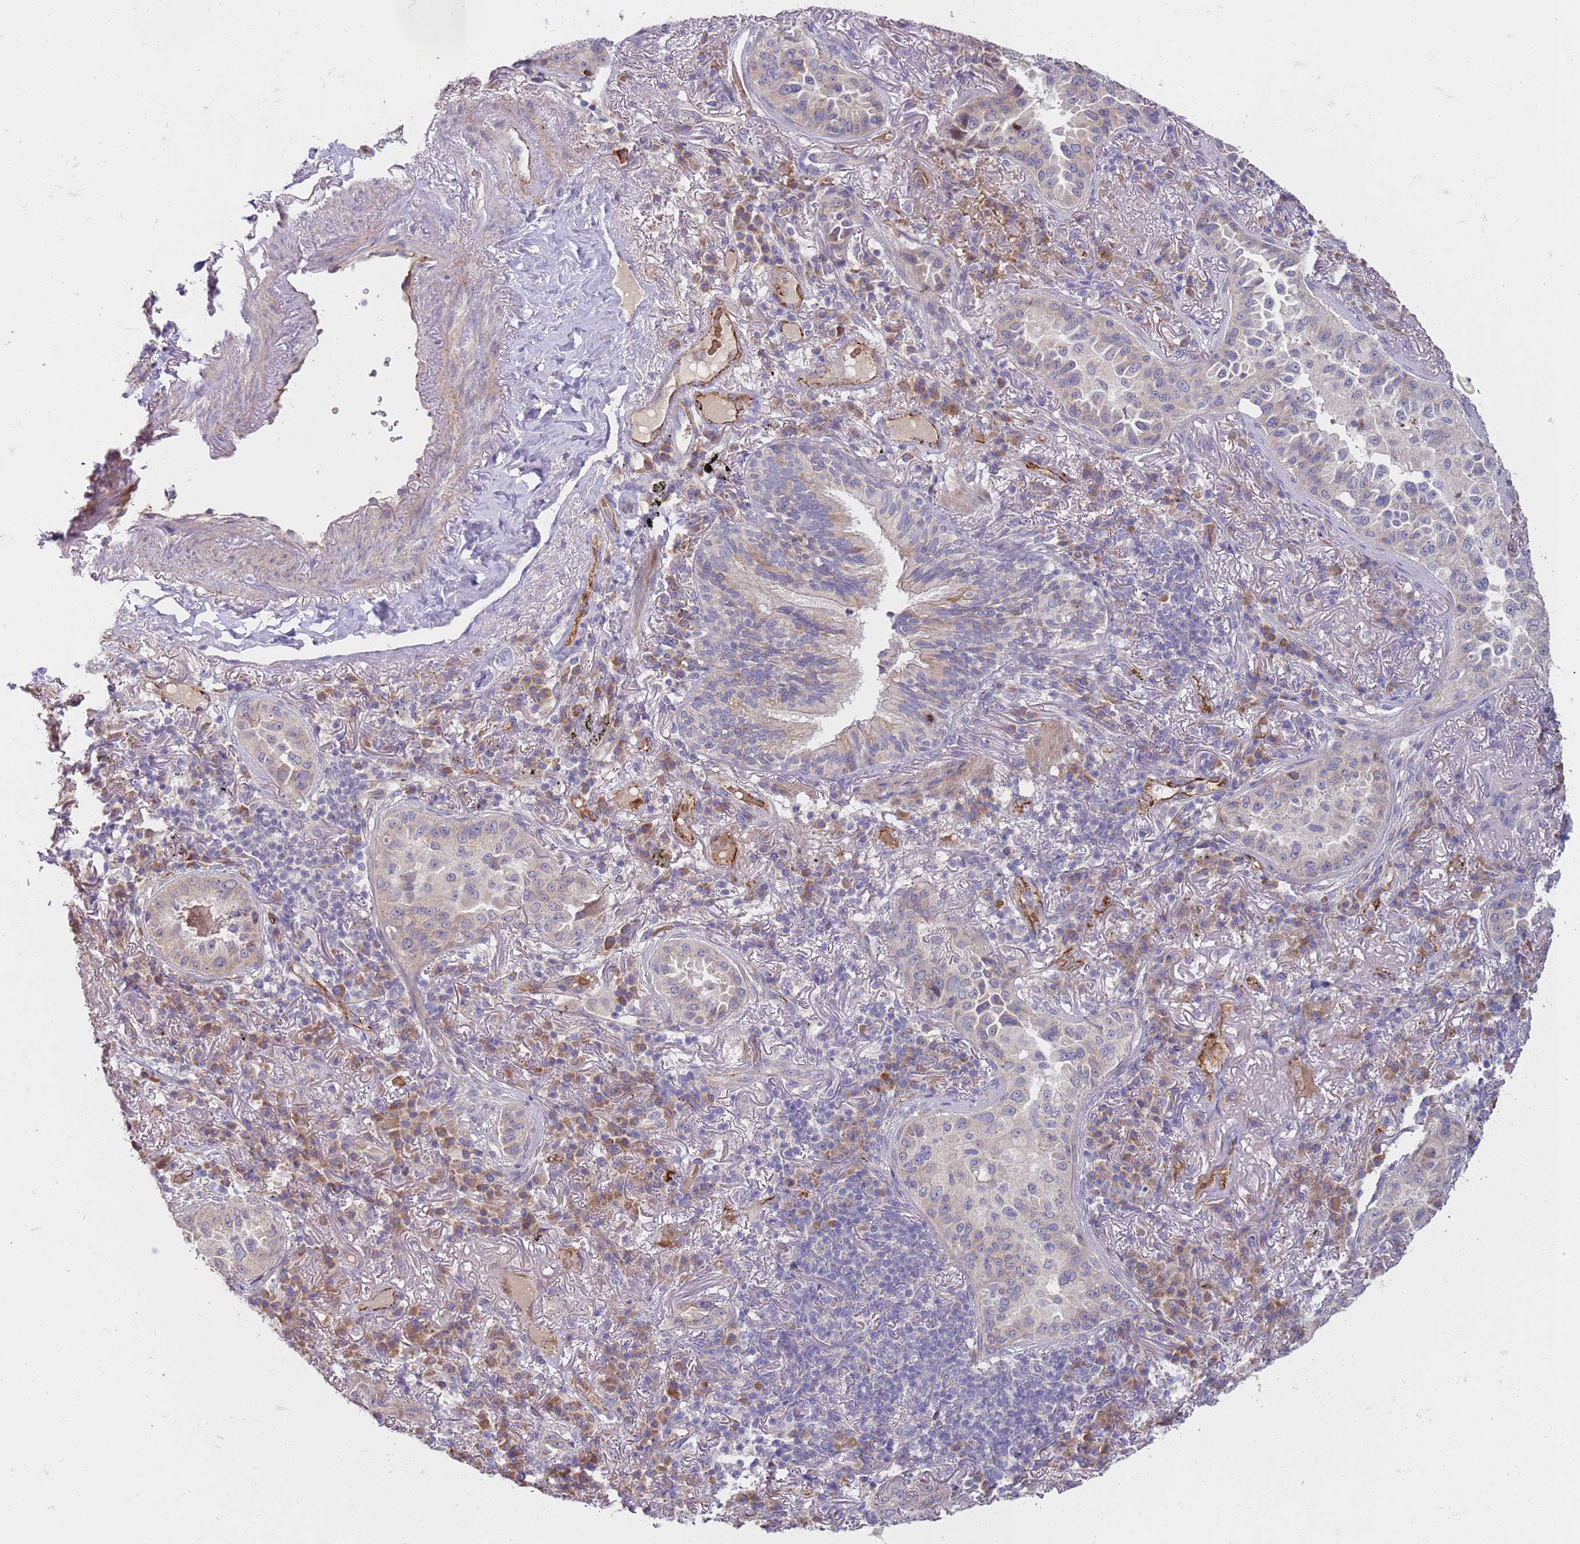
{"staining": {"intensity": "negative", "quantity": "none", "location": "none"}, "tissue": "lung cancer", "cell_type": "Tumor cells", "image_type": "cancer", "snomed": [{"axis": "morphology", "description": "Adenocarcinoma, NOS"}, {"axis": "topography", "description": "Lung"}], "caption": "IHC of human adenocarcinoma (lung) shows no staining in tumor cells. The staining is performed using DAB brown chromogen with nuclei counter-stained in using hematoxylin.", "gene": "NMUR2", "patient": {"sex": "female", "age": 69}}